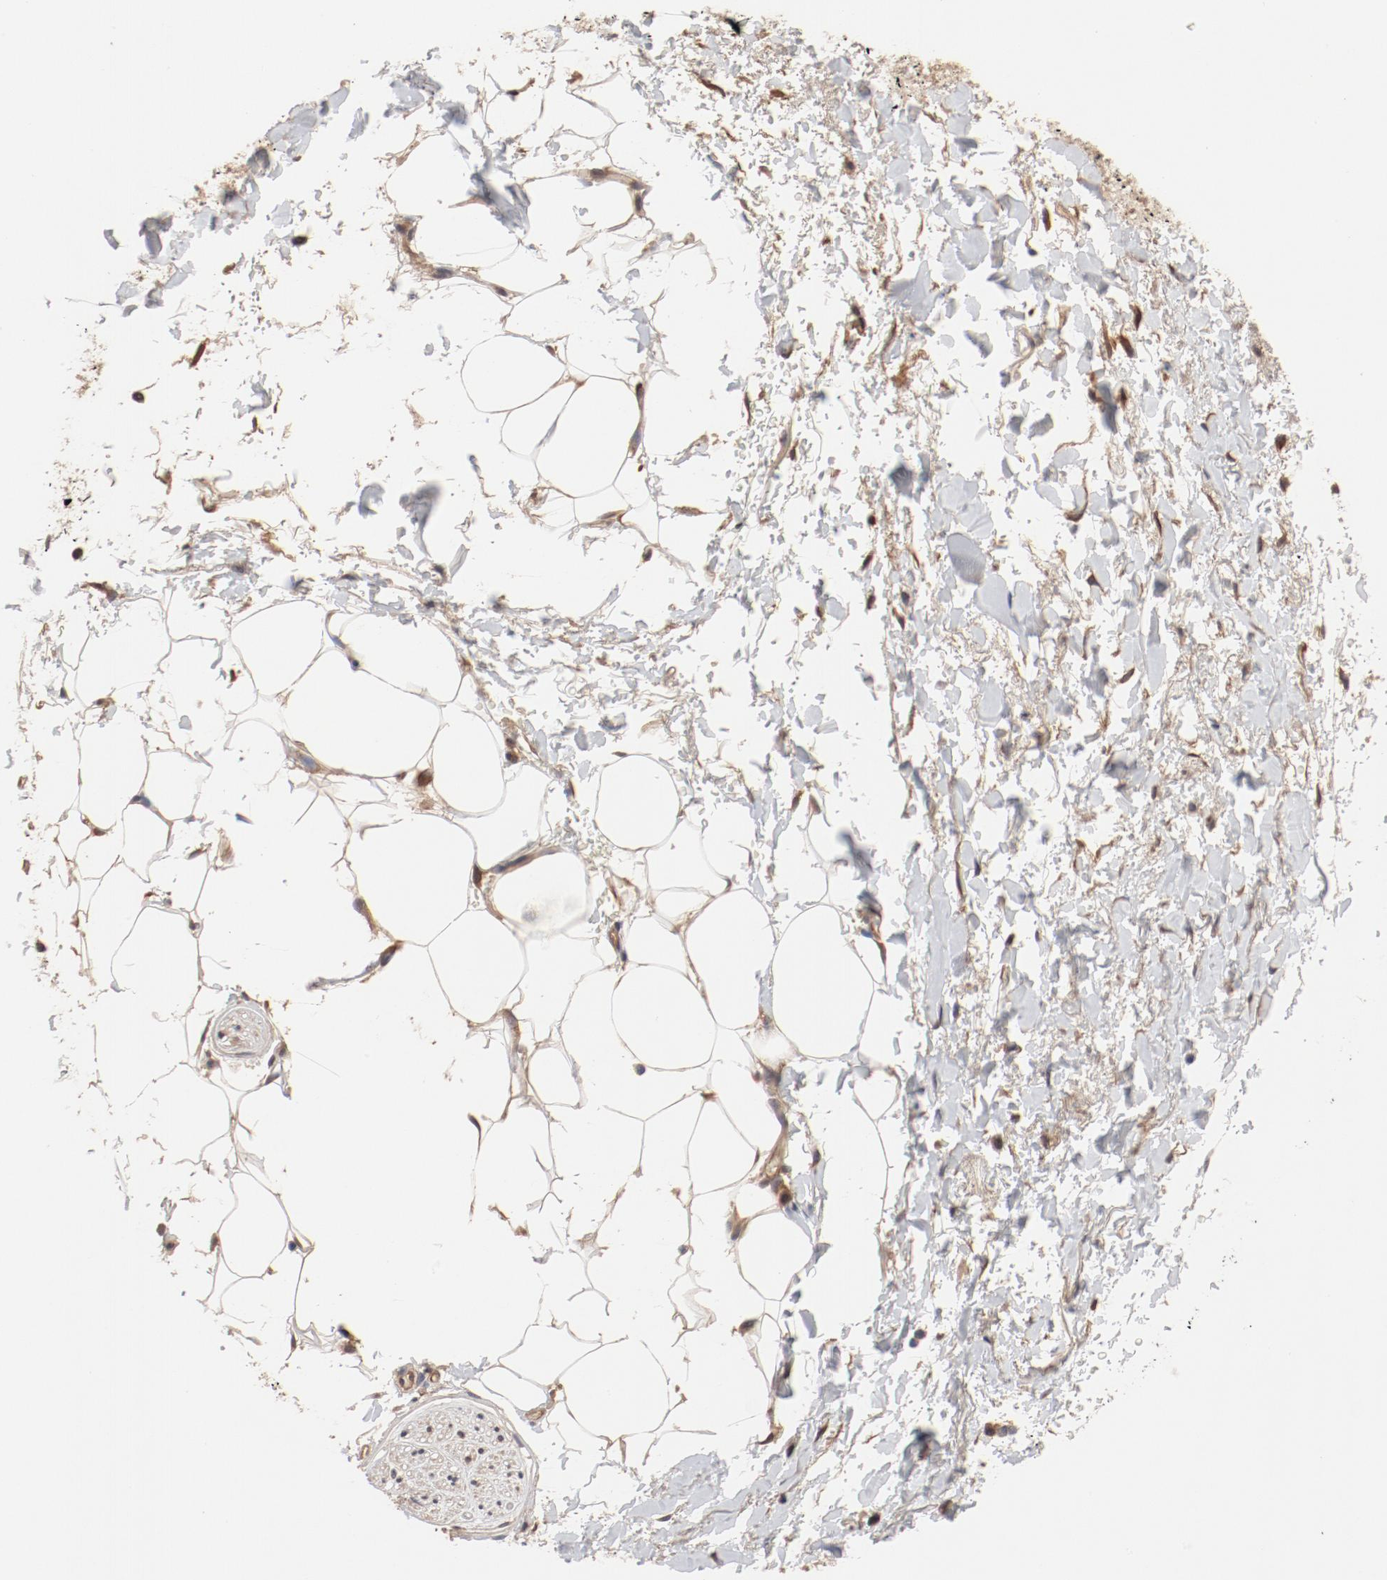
{"staining": {"intensity": "moderate", "quantity": ">75%", "location": "cytoplasmic/membranous"}, "tissue": "adipose tissue", "cell_type": "Adipocytes", "image_type": "normal", "snomed": [{"axis": "morphology", "description": "Normal tissue, NOS"}, {"axis": "topography", "description": "Soft tissue"}, {"axis": "topography", "description": "Peripheral nerve tissue"}], "caption": "The immunohistochemical stain labels moderate cytoplasmic/membranous expression in adipocytes of normal adipose tissue.", "gene": "PITPNM2", "patient": {"sex": "female", "age": 71}}